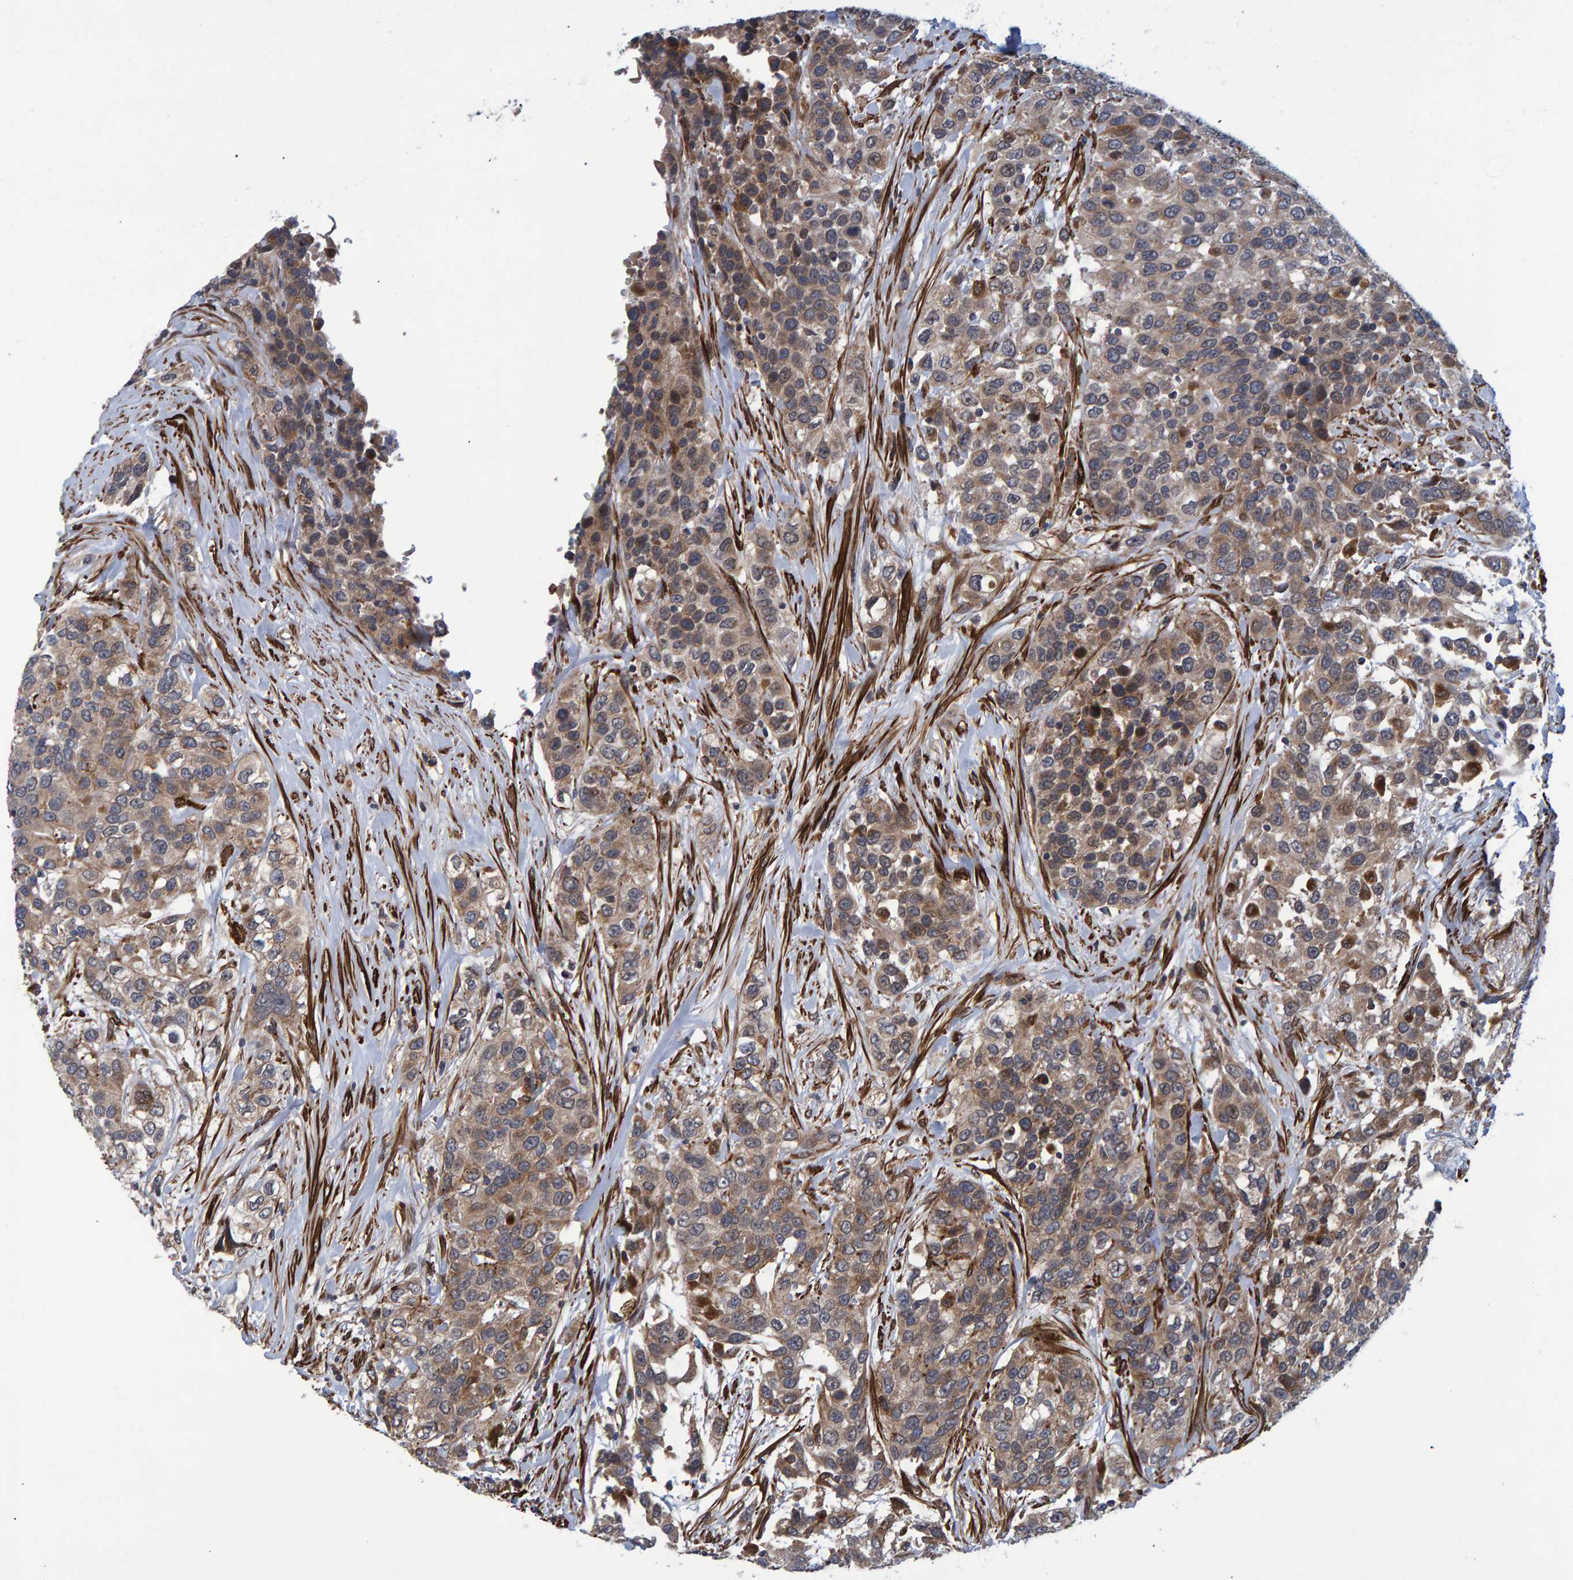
{"staining": {"intensity": "weak", "quantity": ">75%", "location": "cytoplasmic/membranous"}, "tissue": "urothelial cancer", "cell_type": "Tumor cells", "image_type": "cancer", "snomed": [{"axis": "morphology", "description": "Urothelial carcinoma, High grade"}, {"axis": "topography", "description": "Urinary bladder"}], "caption": "Immunohistochemical staining of high-grade urothelial carcinoma shows weak cytoplasmic/membranous protein staining in approximately >75% of tumor cells. Immunohistochemistry stains the protein in brown and the nuclei are stained blue.", "gene": "ATP6V1H", "patient": {"sex": "female", "age": 80}}